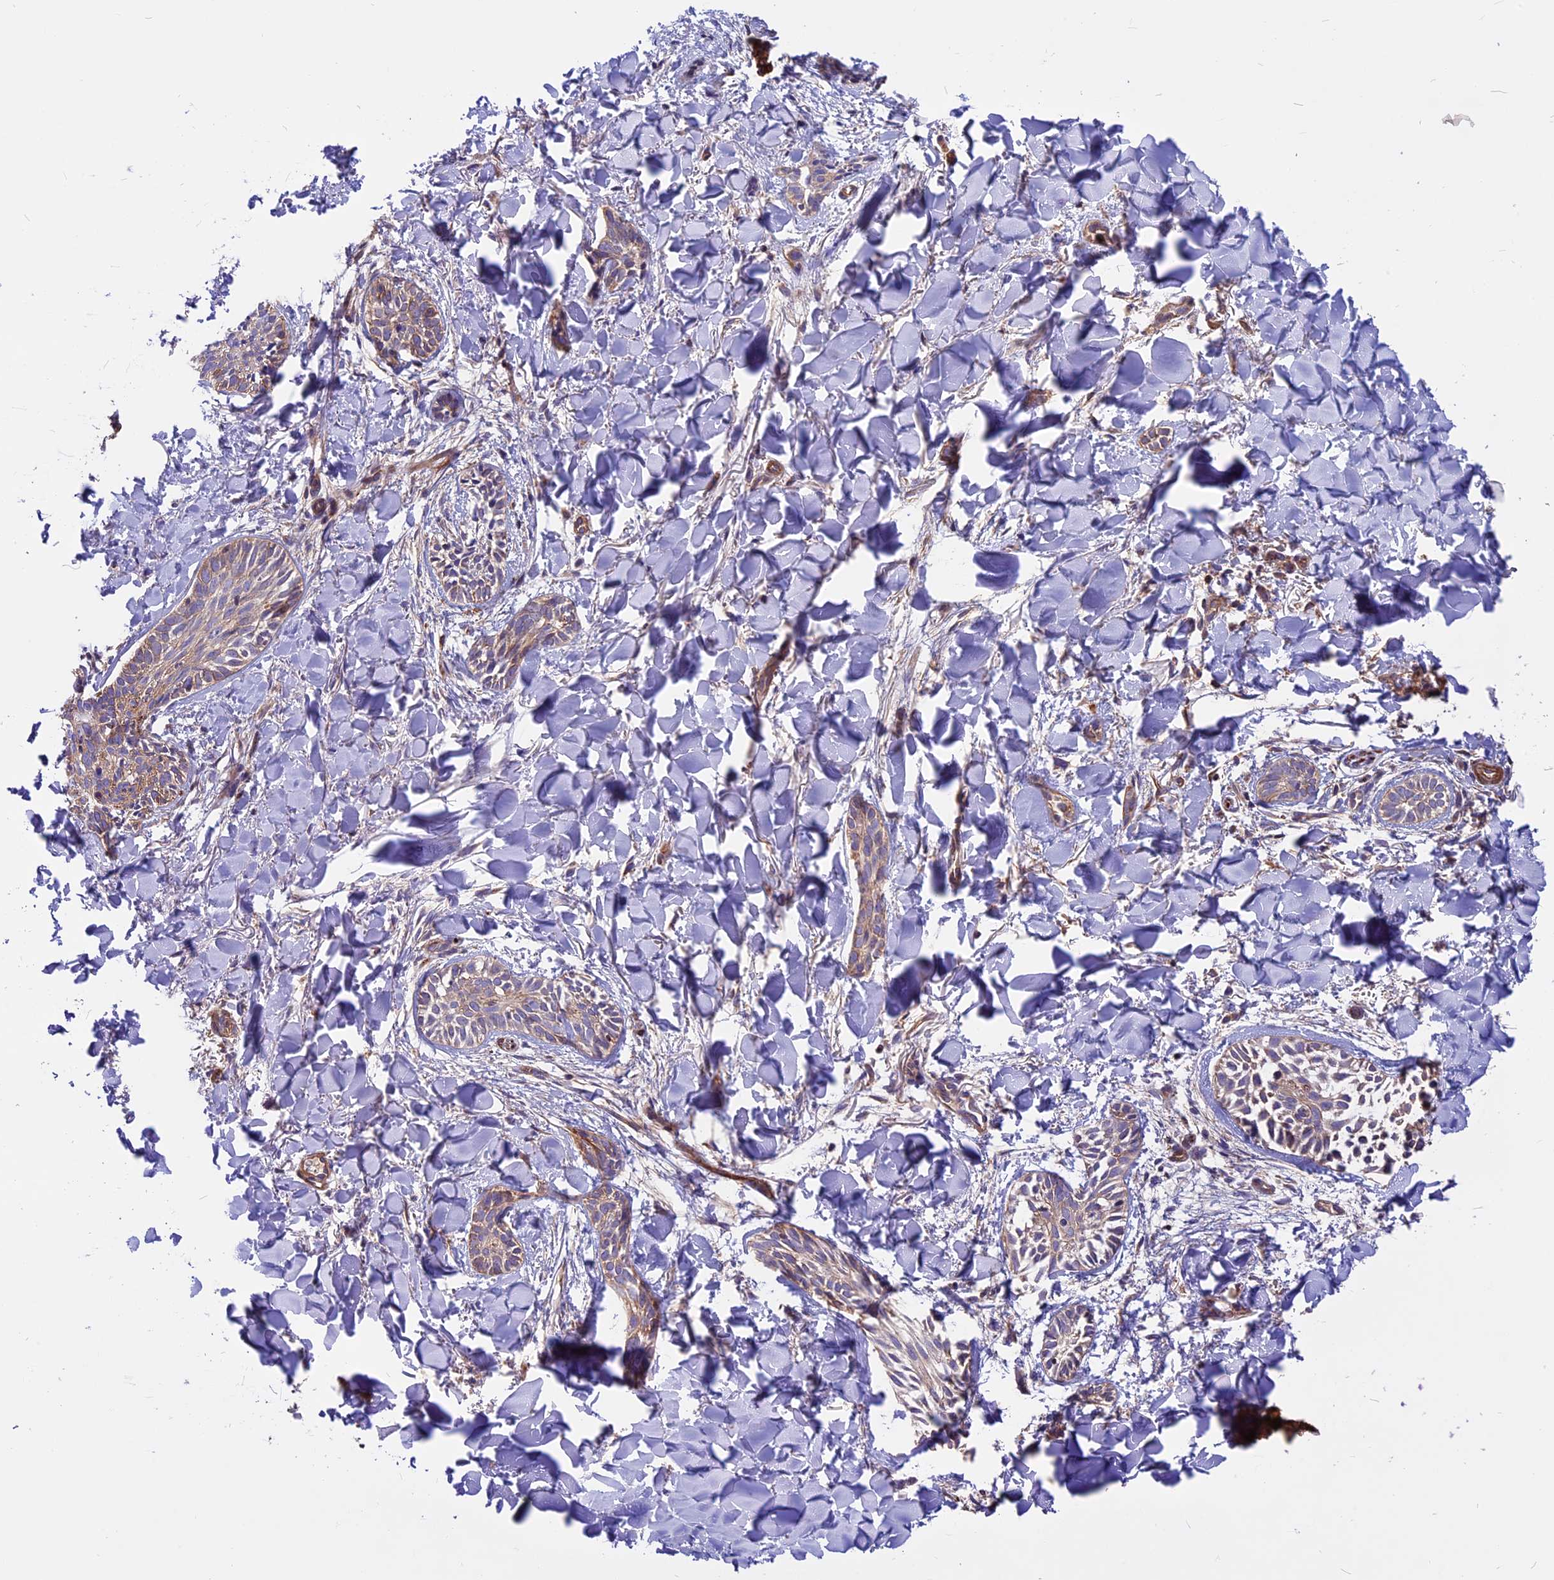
{"staining": {"intensity": "weak", "quantity": "25%-75%", "location": "cytoplasmic/membranous"}, "tissue": "skin cancer", "cell_type": "Tumor cells", "image_type": "cancer", "snomed": [{"axis": "morphology", "description": "Basal cell carcinoma"}, {"axis": "topography", "description": "Skin"}], "caption": "A histopathology image of human skin basal cell carcinoma stained for a protein reveals weak cytoplasmic/membranous brown staining in tumor cells.", "gene": "ANO3", "patient": {"sex": "female", "age": 59}}